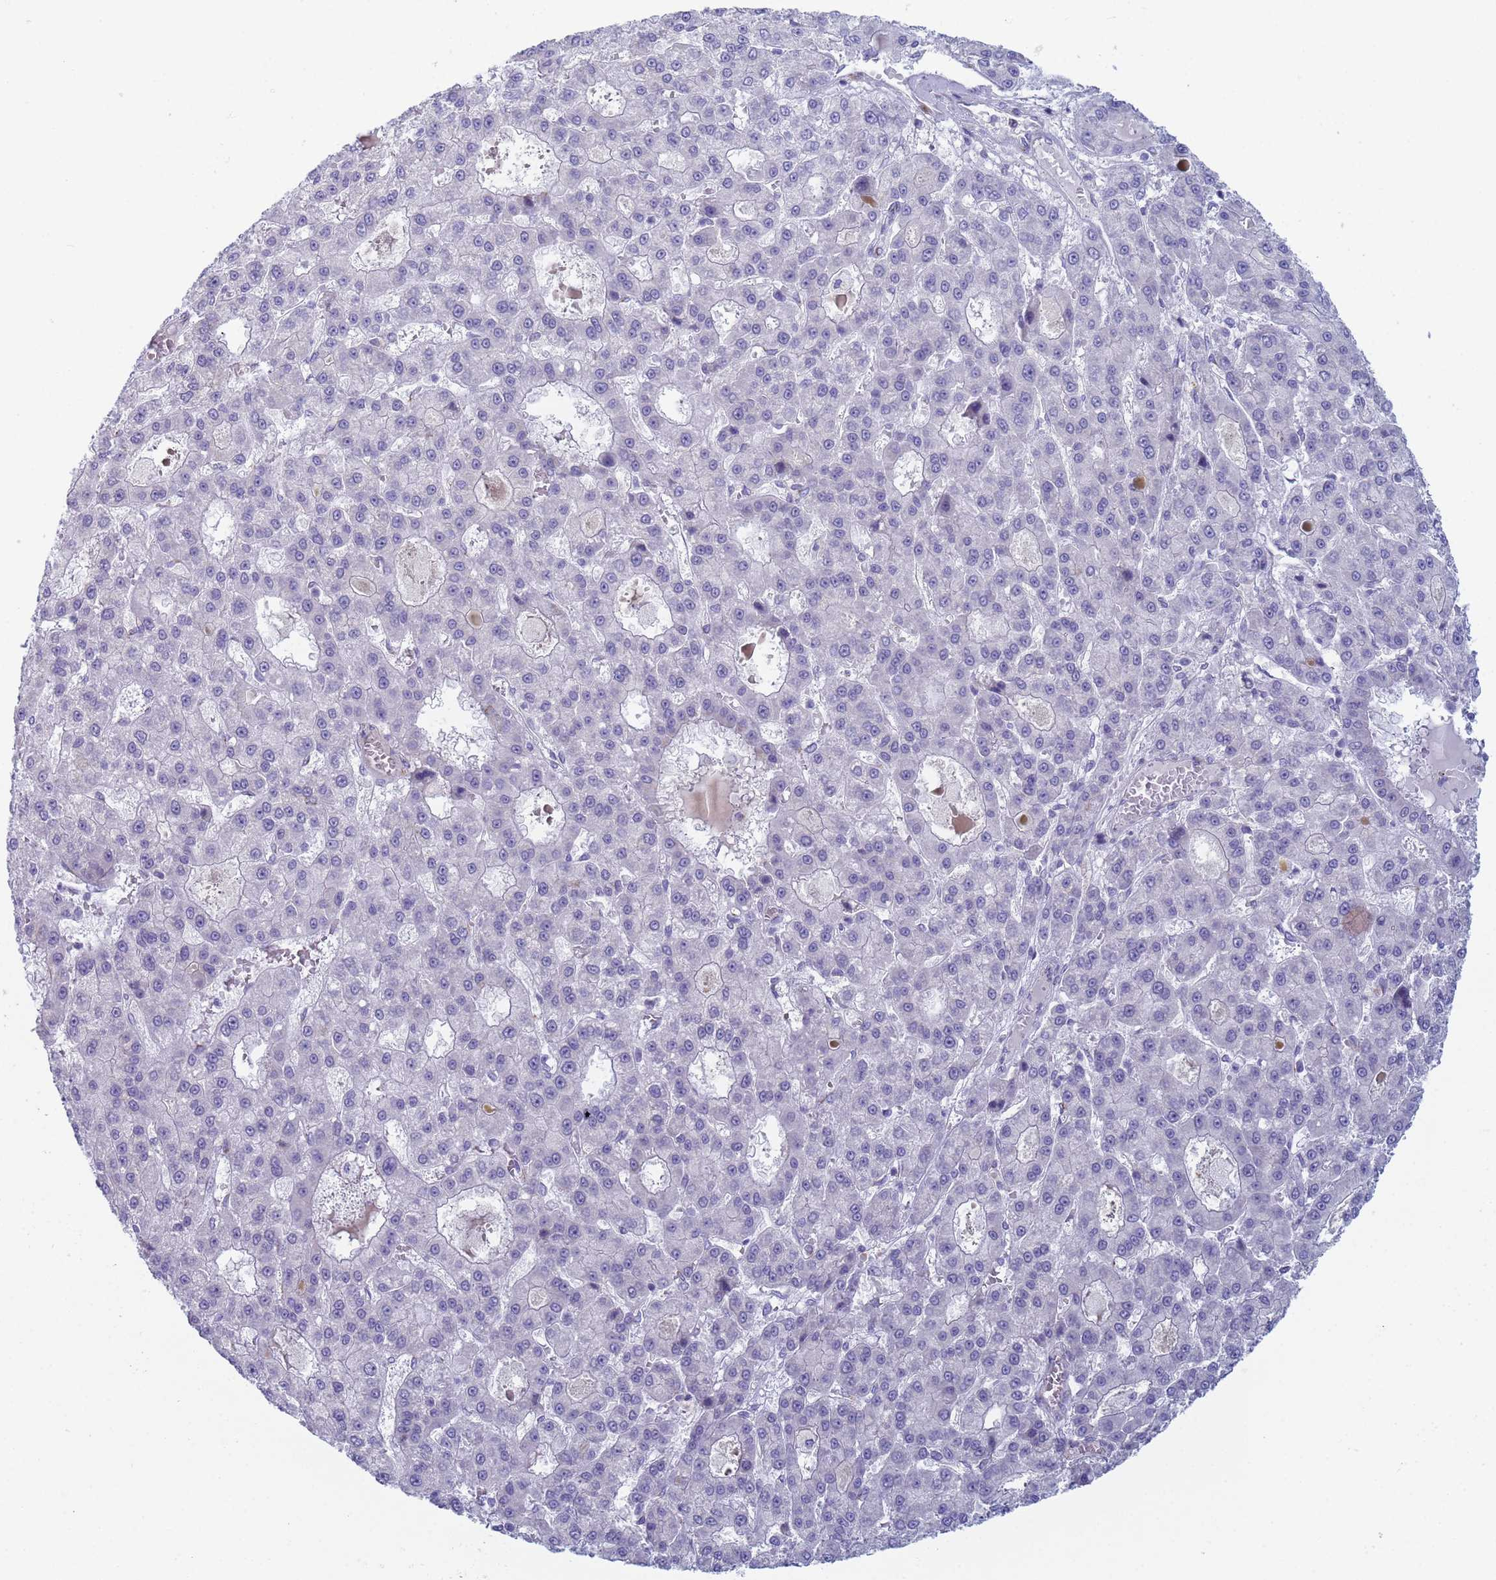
{"staining": {"intensity": "negative", "quantity": "none", "location": "none"}, "tissue": "liver cancer", "cell_type": "Tumor cells", "image_type": "cancer", "snomed": [{"axis": "morphology", "description": "Carcinoma, Hepatocellular, NOS"}, {"axis": "topography", "description": "Liver"}], "caption": "IHC photomicrograph of liver cancer (hepatocellular carcinoma) stained for a protein (brown), which displays no expression in tumor cells.", "gene": "CR1", "patient": {"sex": "male", "age": 70}}